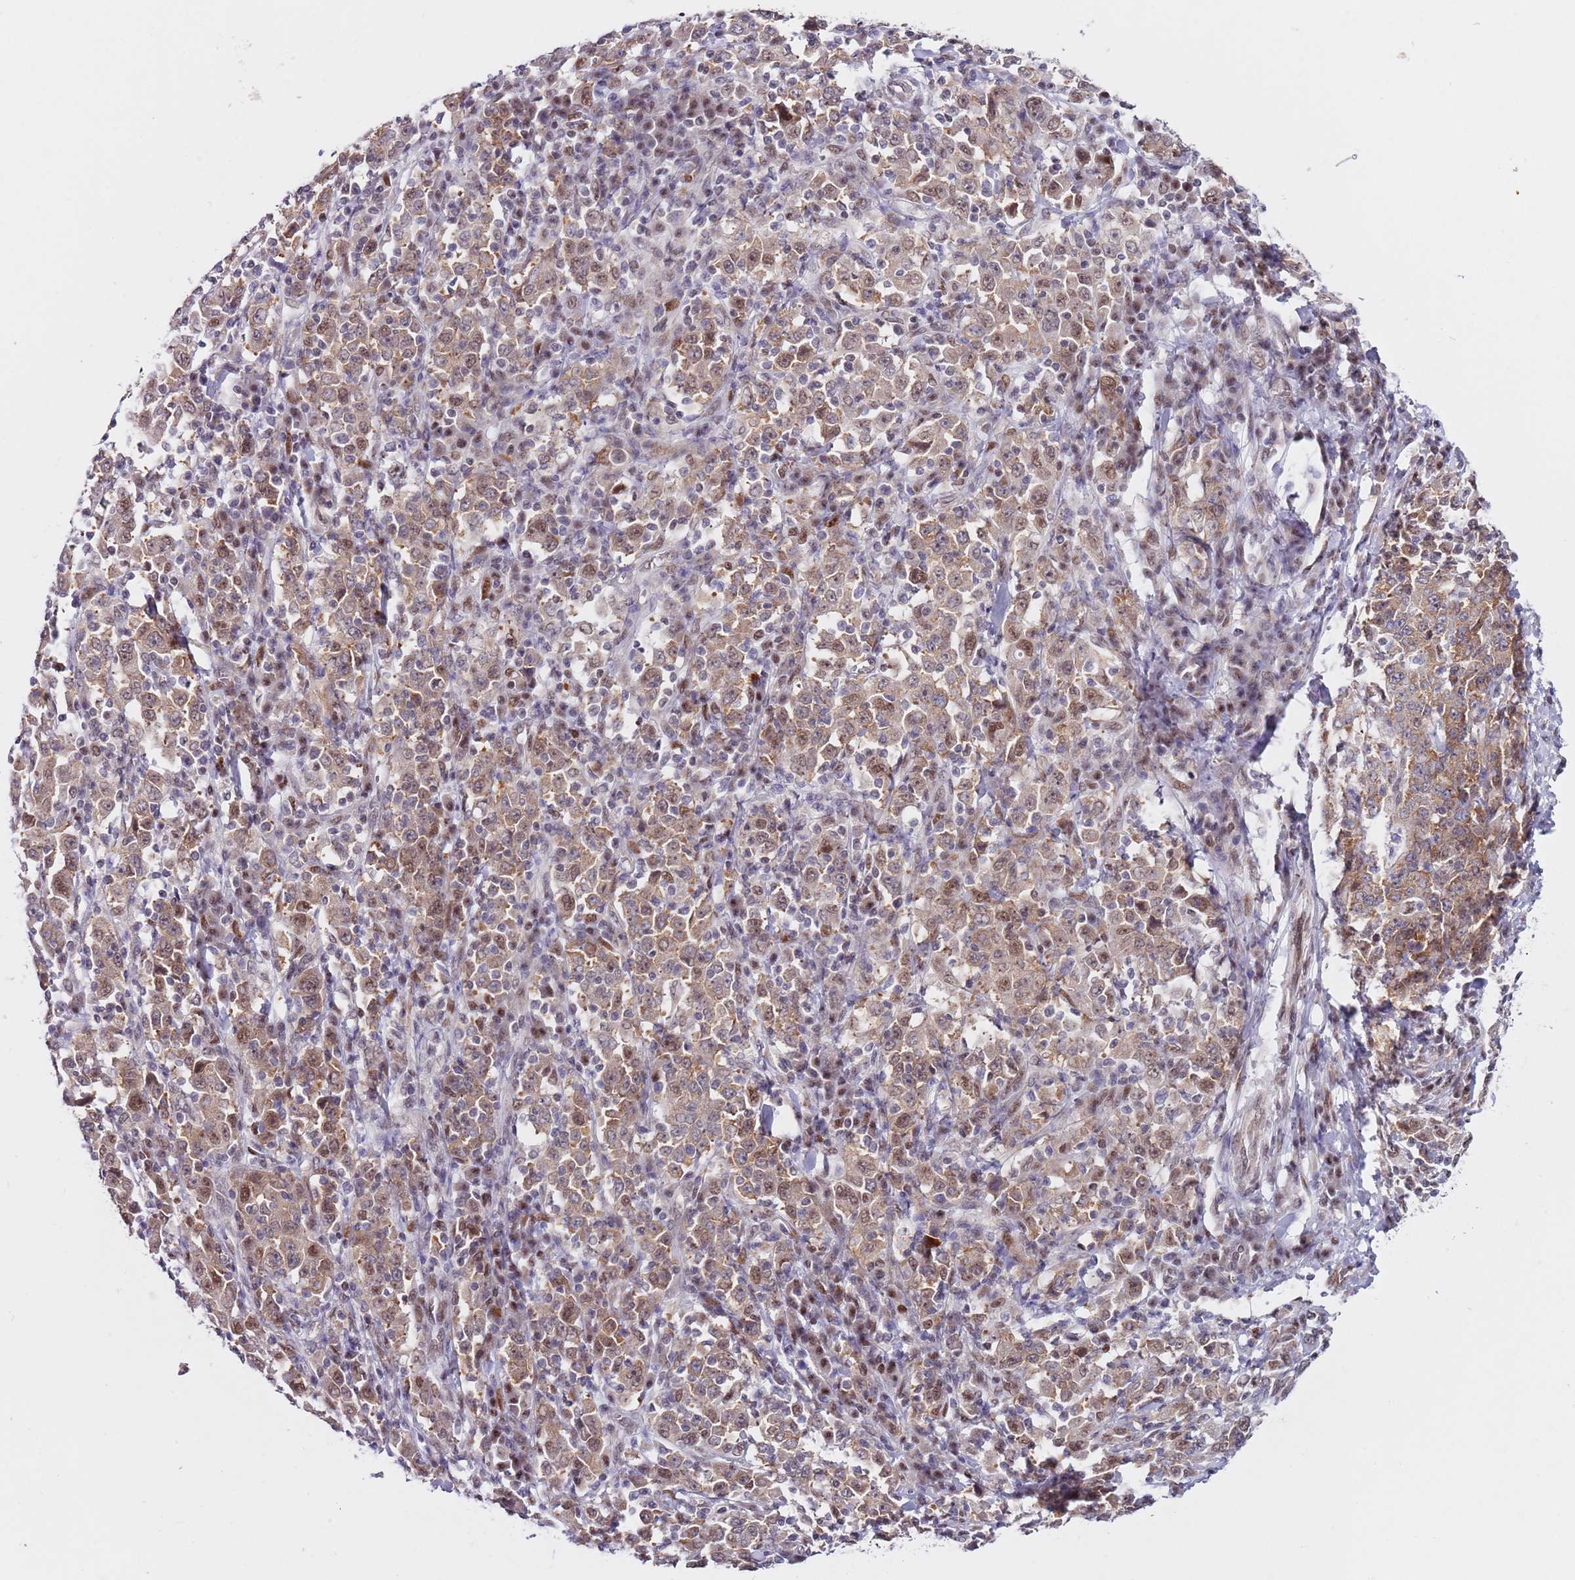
{"staining": {"intensity": "weak", "quantity": ">75%", "location": "cytoplasmic/membranous,nuclear"}, "tissue": "stomach cancer", "cell_type": "Tumor cells", "image_type": "cancer", "snomed": [{"axis": "morphology", "description": "Normal tissue, NOS"}, {"axis": "morphology", "description": "Adenocarcinoma, NOS"}, {"axis": "topography", "description": "Stomach, upper"}, {"axis": "topography", "description": "Stomach"}], "caption": "IHC of human stomach cancer (adenocarcinoma) displays low levels of weak cytoplasmic/membranous and nuclear staining in approximately >75% of tumor cells.", "gene": "SLC25A32", "patient": {"sex": "male", "age": 59}}